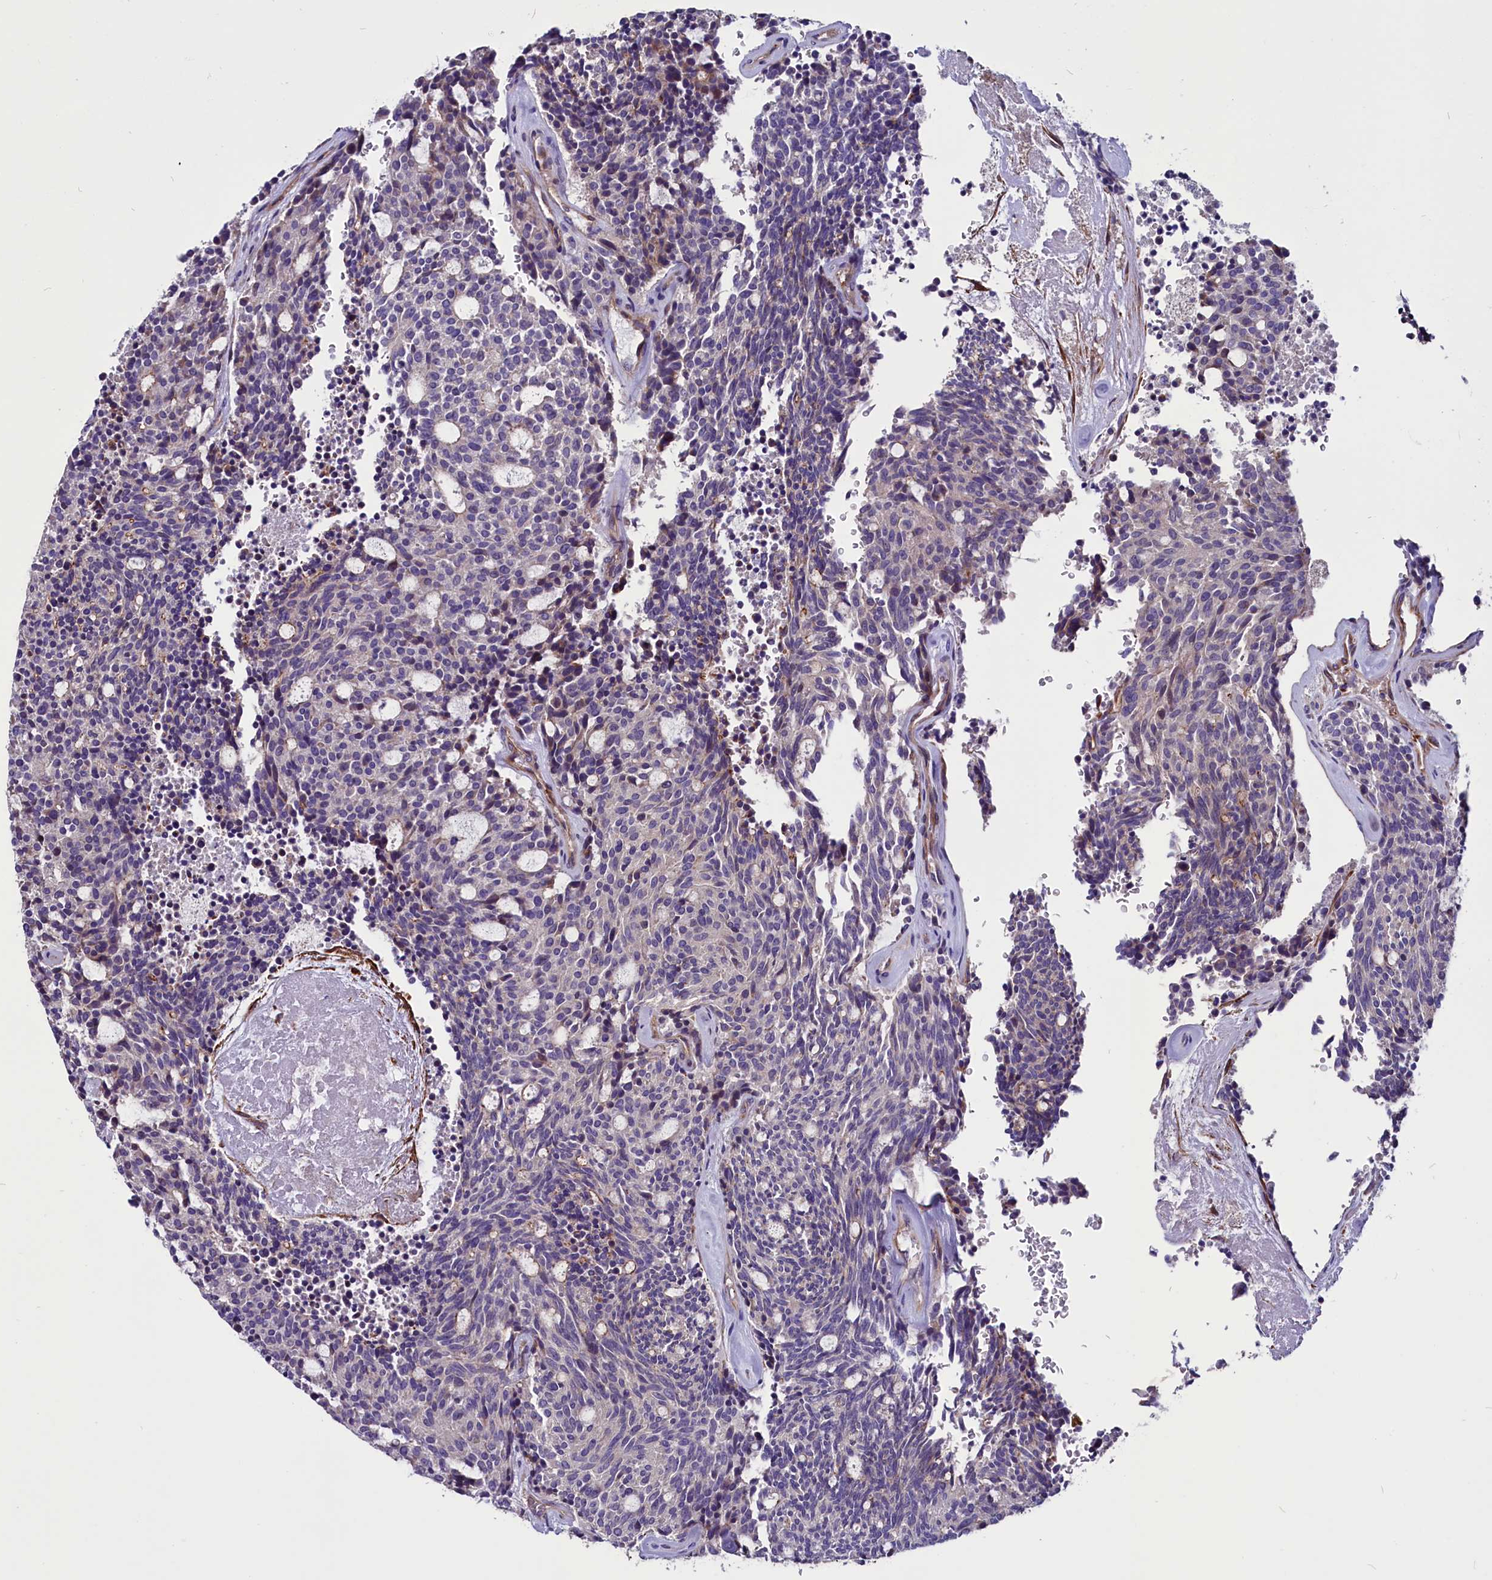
{"staining": {"intensity": "negative", "quantity": "none", "location": "none"}, "tissue": "carcinoid", "cell_type": "Tumor cells", "image_type": "cancer", "snomed": [{"axis": "morphology", "description": "Carcinoid, malignant, NOS"}, {"axis": "topography", "description": "Pancreas"}], "caption": "Tumor cells show no significant protein staining in malignant carcinoid. The staining was performed using DAB to visualize the protein expression in brown, while the nuclei were stained in blue with hematoxylin (Magnification: 20x).", "gene": "ZNF749", "patient": {"sex": "female", "age": 54}}